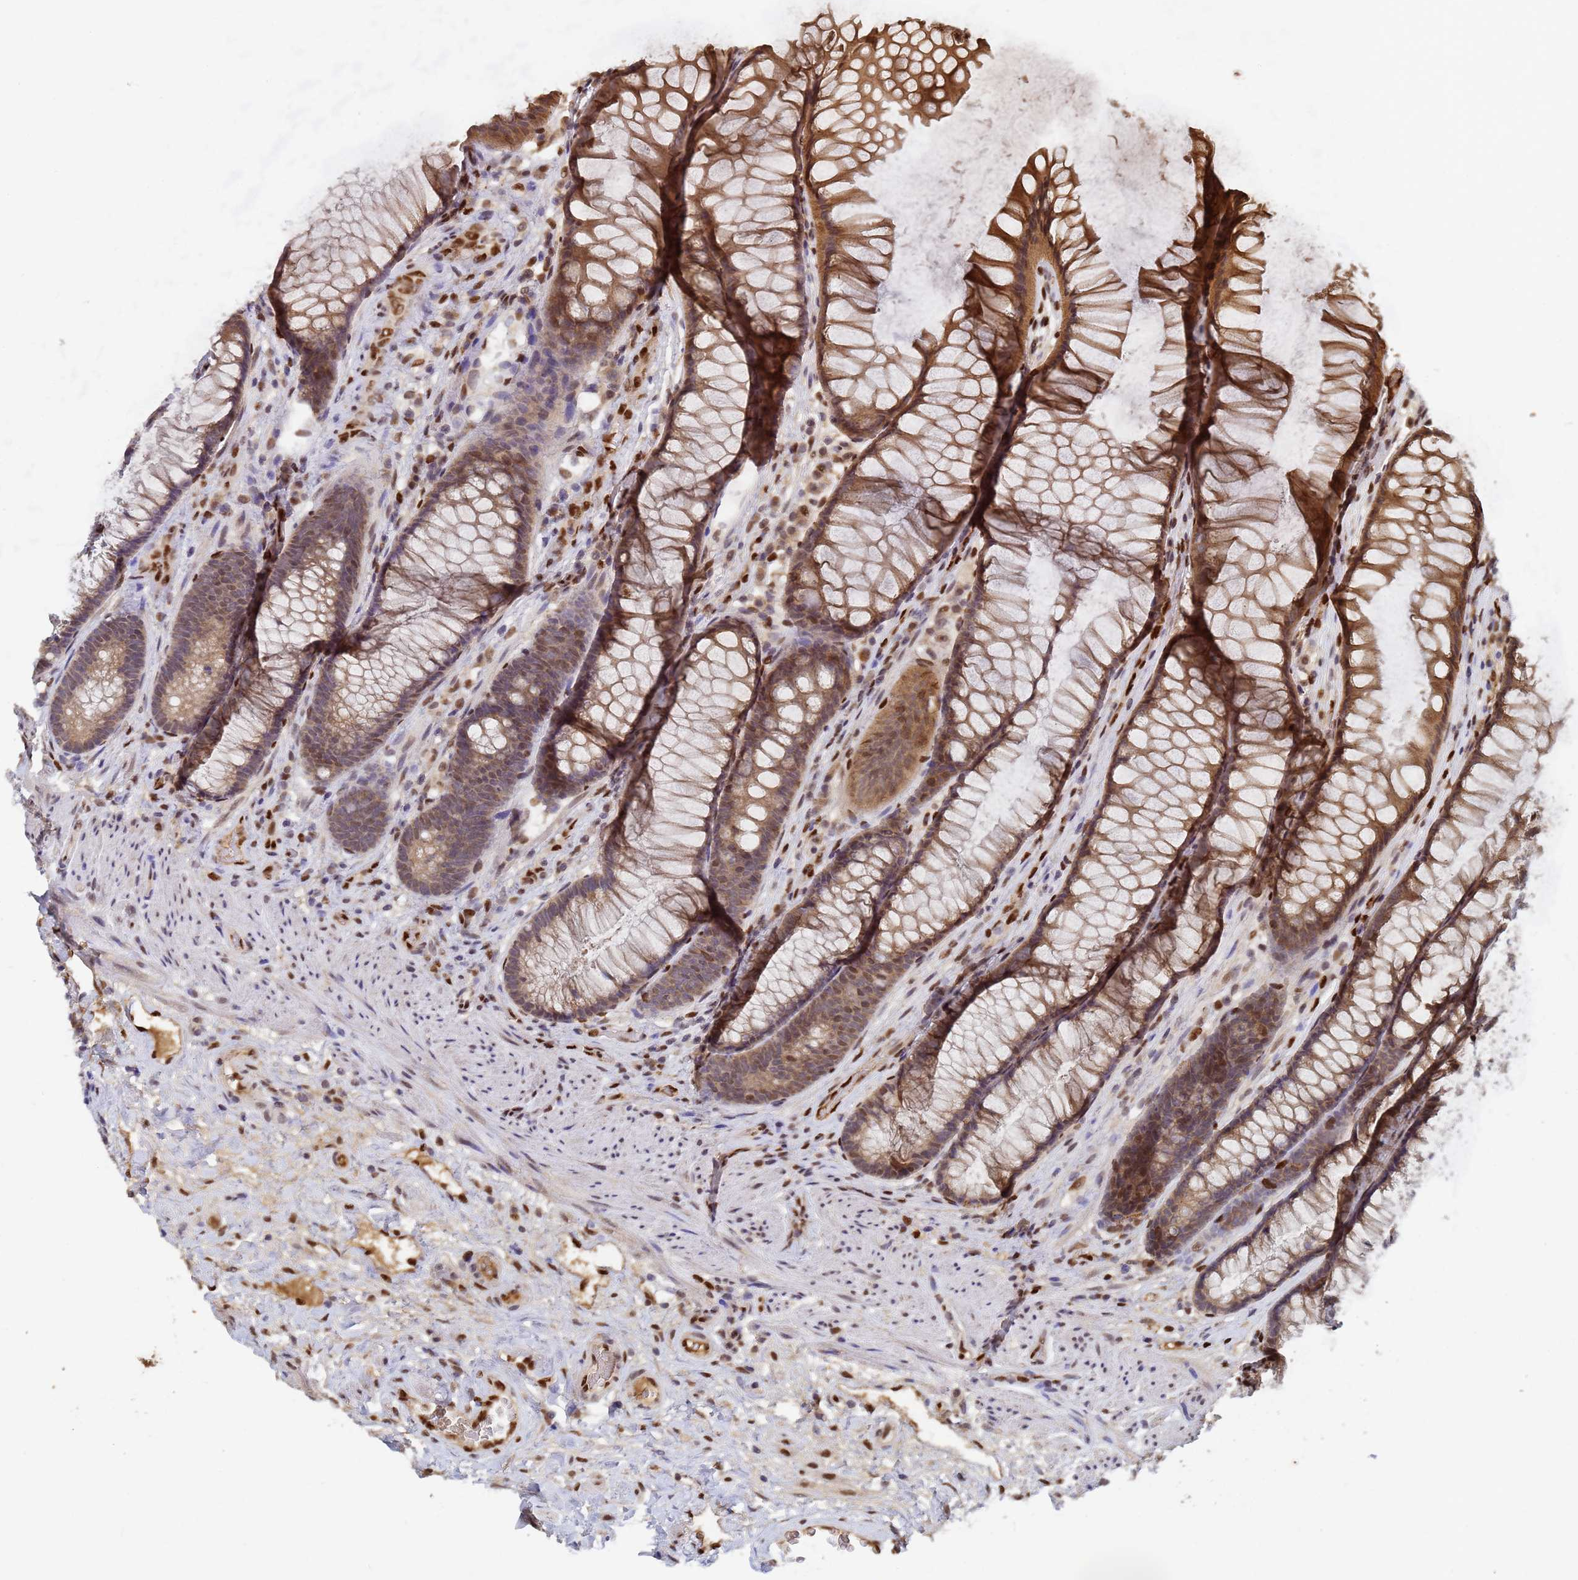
{"staining": {"intensity": "strong", "quantity": ">75%", "location": "nuclear"}, "tissue": "colon", "cell_type": "Endothelial cells", "image_type": "normal", "snomed": [{"axis": "morphology", "description": "Normal tissue, NOS"}, {"axis": "topography", "description": "Colon"}], "caption": "A brown stain highlights strong nuclear expression of a protein in endothelial cells of normal human colon. Ihc stains the protein in brown and the nuclei are stained blue.", "gene": "SECISBP2", "patient": {"sex": "female", "age": 82}}